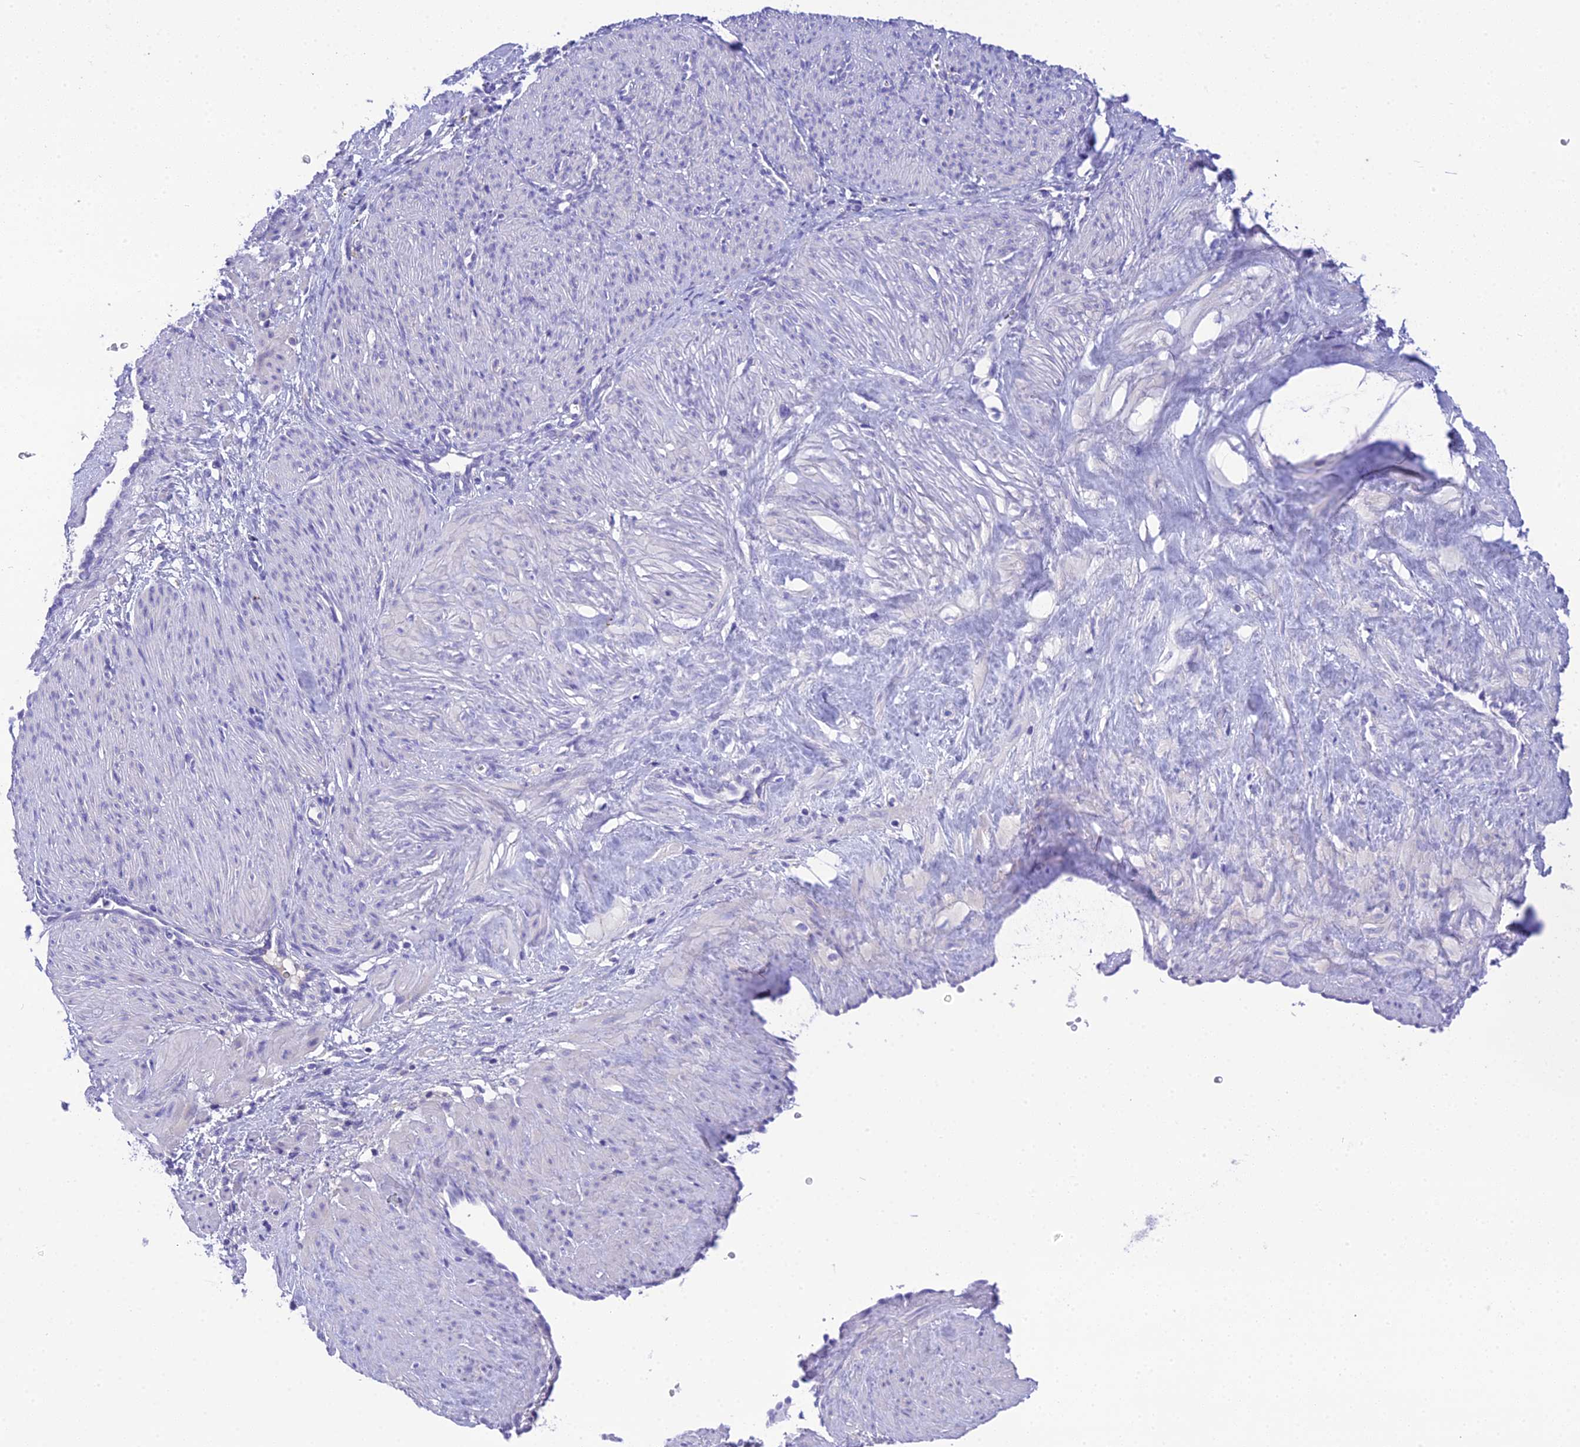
{"staining": {"intensity": "negative", "quantity": "none", "location": "none"}, "tissue": "smooth muscle", "cell_type": "Smooth muscle cells", "image_type": "normal", "snomed": [{"axis": "morphology", "description": "Normal tissue, NOS"}, {"axis": "topography", "description": "Endometrium"}], "caption": "An IHC image of unremarkable smooth muscle is shown. There is no staining in smooth muscle cells of smooth muscle. (Brightfield microscopy of DAB IHC at high magnification).", "gene": "KIAA0408", "patient": {"sex": "female", "age": 33}}